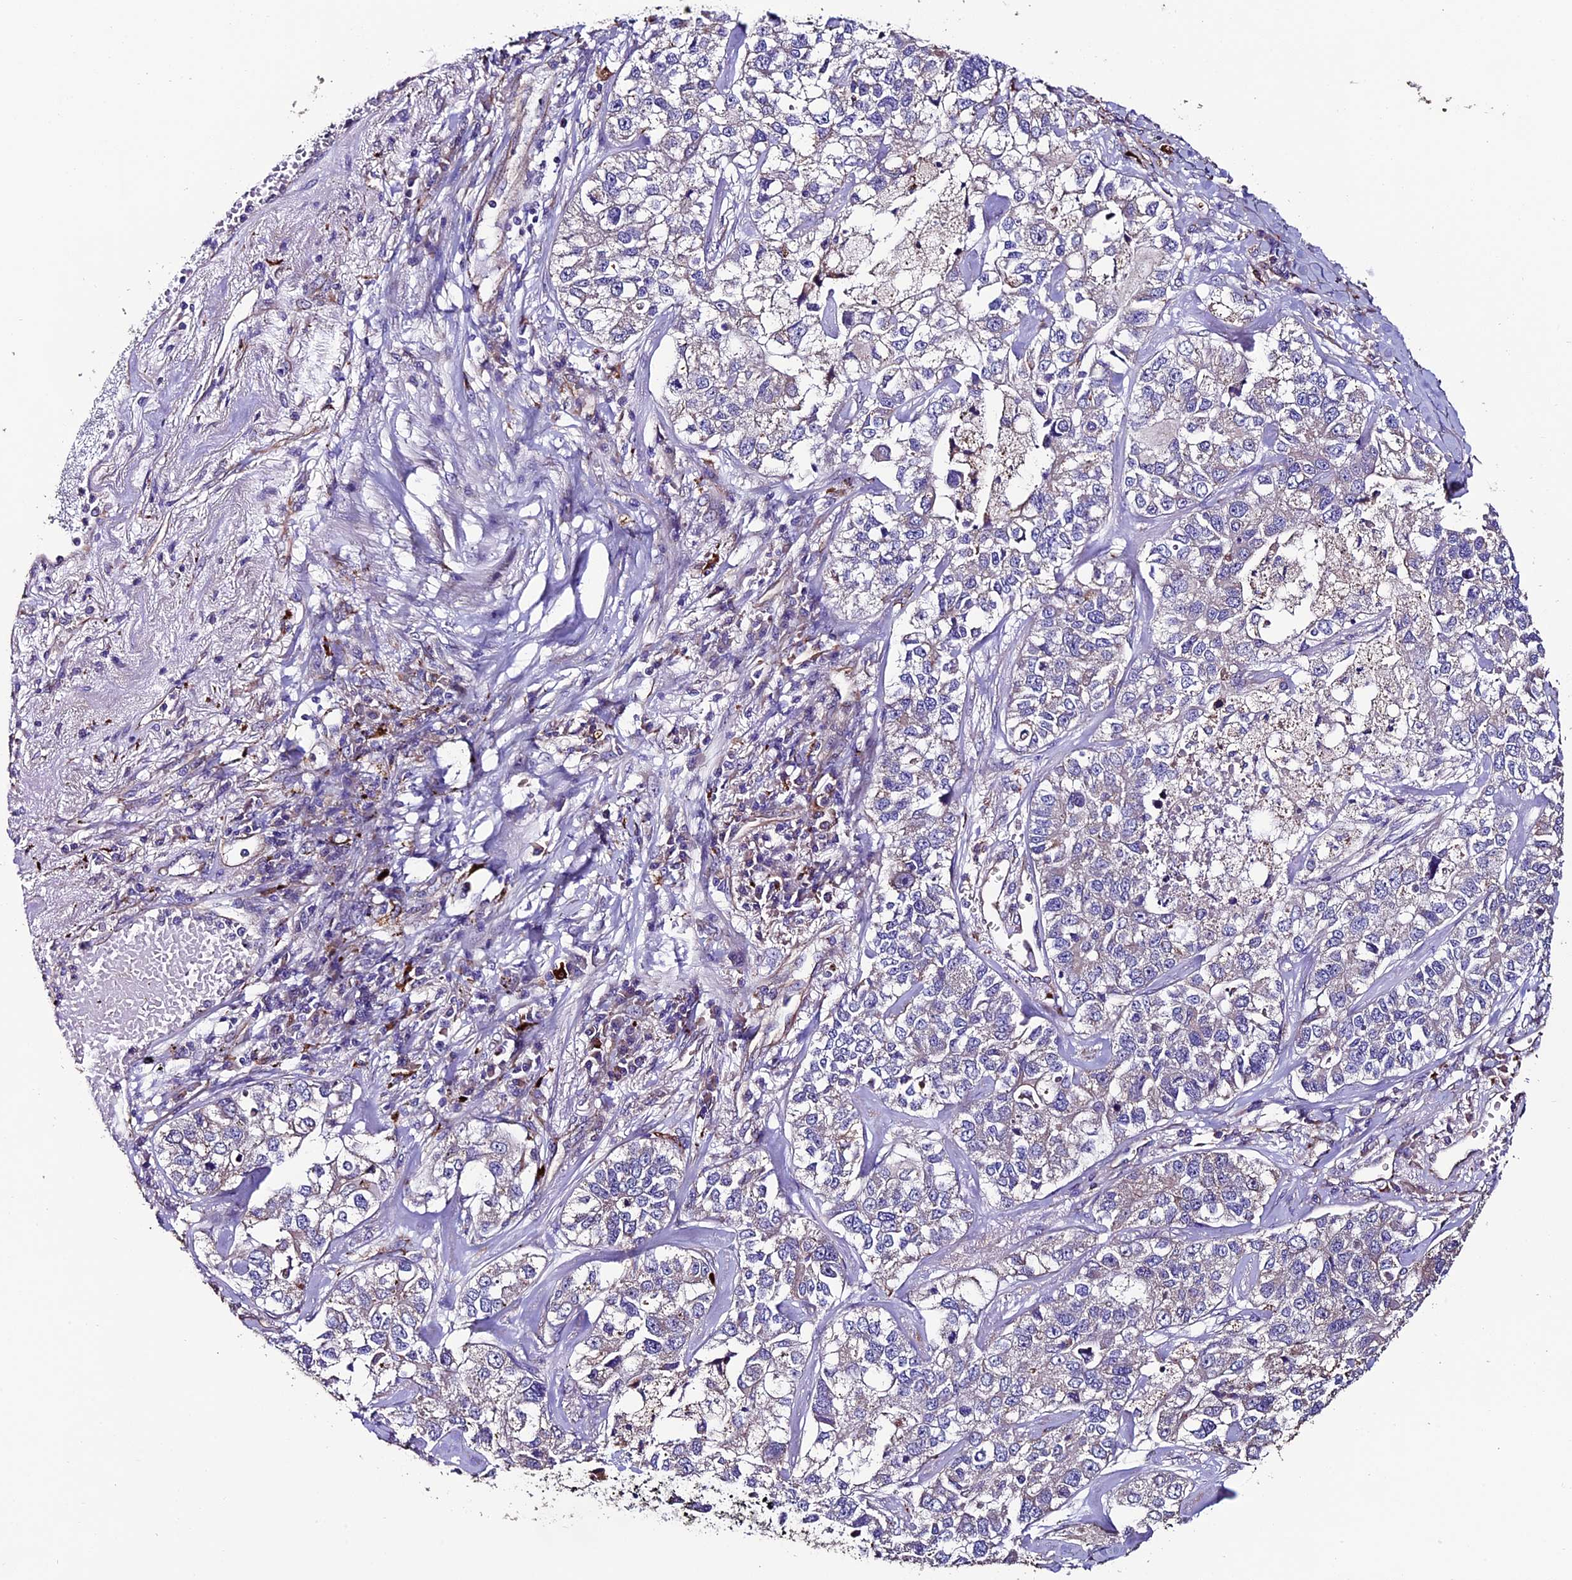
{"staining": {"intensity": "negative", "quantity": "none", "location": "none"}, "tissue": "lung cancer", "cell_type": "Tumor cells", "image_type": "cancer", "snomed": [{"axis": "morphology", "description": "Adenocarcinoma, NOS"}, {"axis": "topography", "description": "Lung"}], "caption": "The immunohistochemistry photomicrograph has no significant positivity in tumor cells of lung adenocarcinoma tissue.", "gene": "CLN5", "patient": {"sex": "male", "age": 49}}